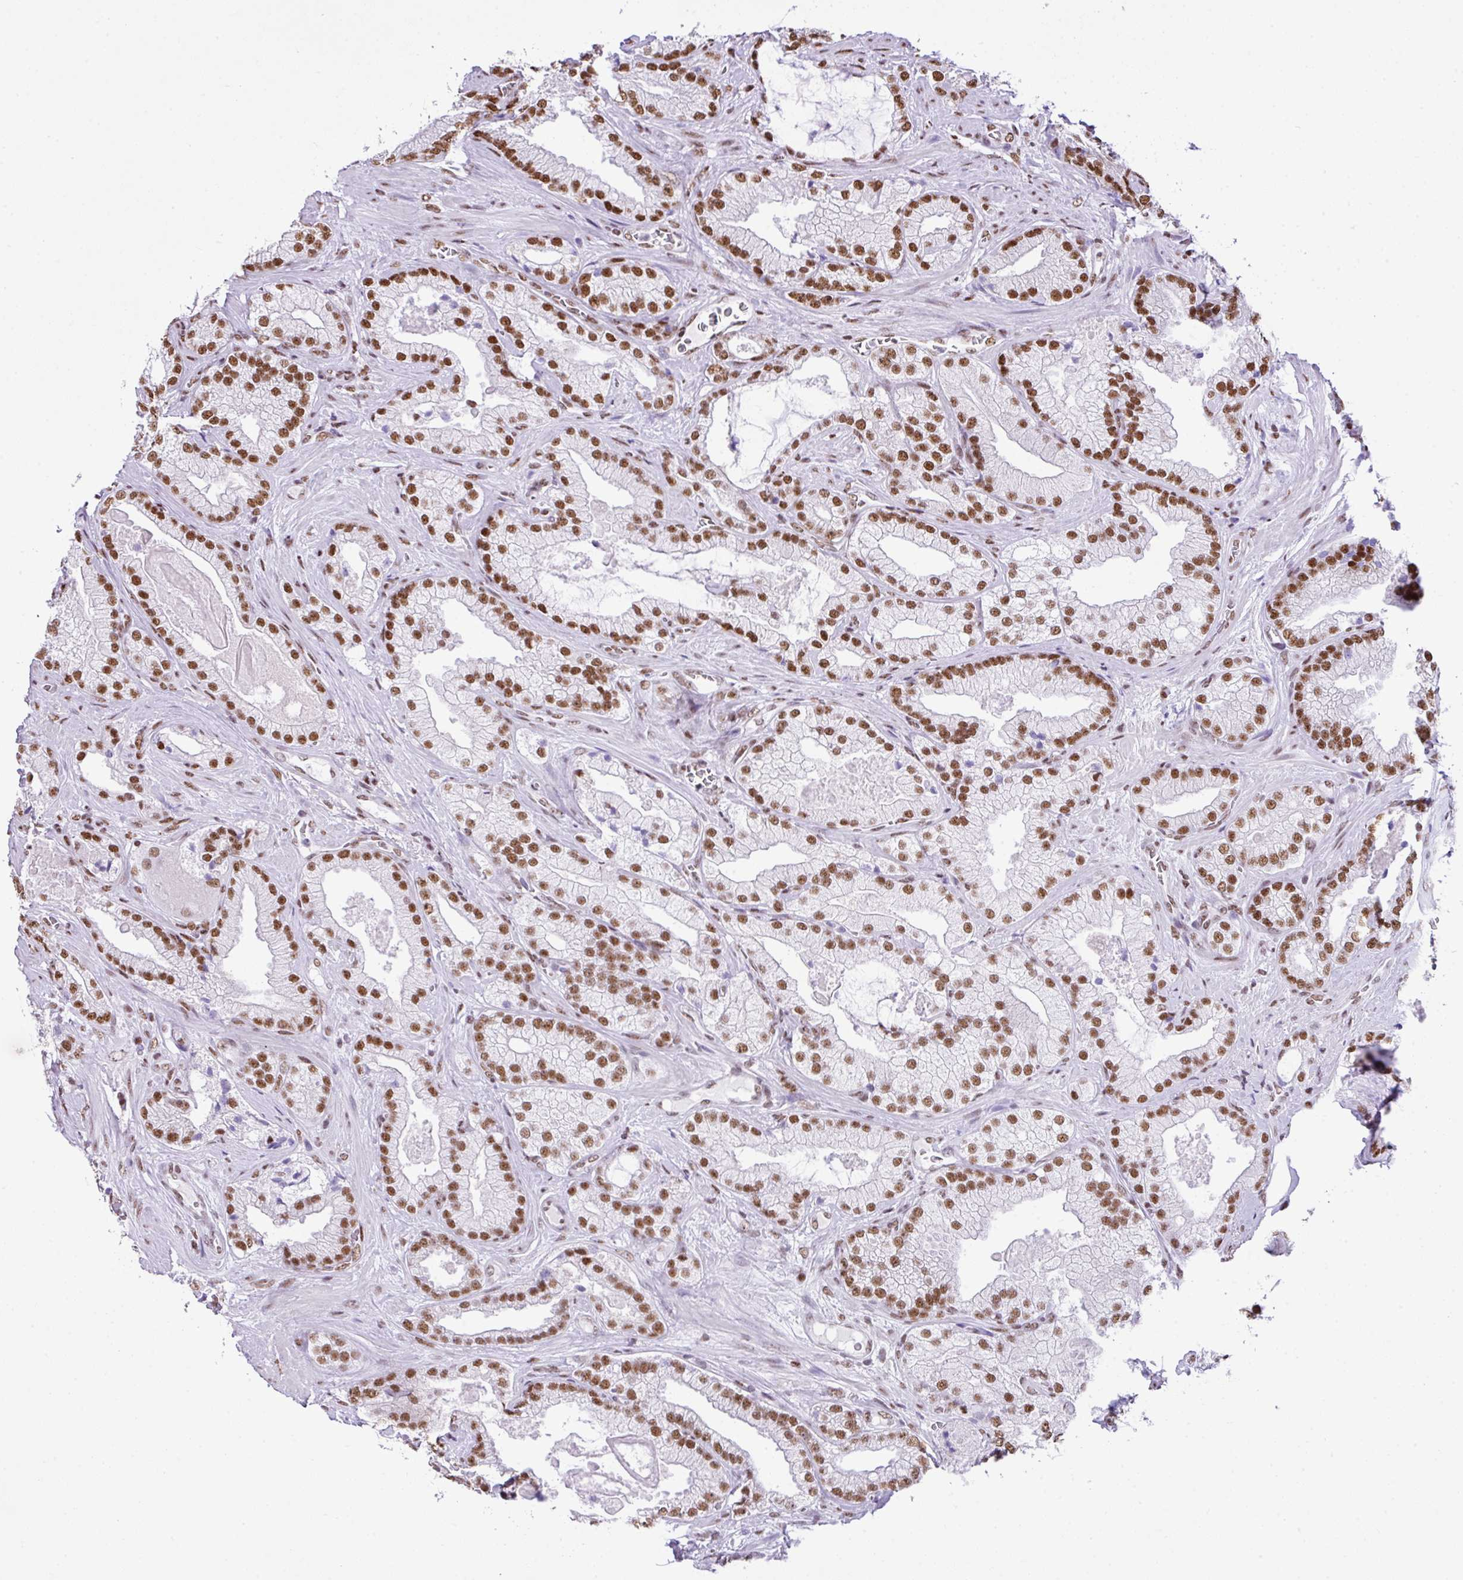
{"staining": {"intensity": "moderate", "quantity": ">75%", "location": "nuclear"}, "tissue": "prostate cancer", "cell_type": "Tumor cells", "image_type": "cancer", "snomed": [{"axis": "morphology", "description": "Adenocarcinoma, High grade"}, {"axis": "topography", "description": "Prostate"}], "caption": "This image displays immunohistochemistry (IHC) staining of prostate adenocarcinoma (high-grade), with medium moderate nuclear expression in approximately >75% of tumor cells.", "gene": "RARG", "patient": {"sex": "male", "age": 68}}